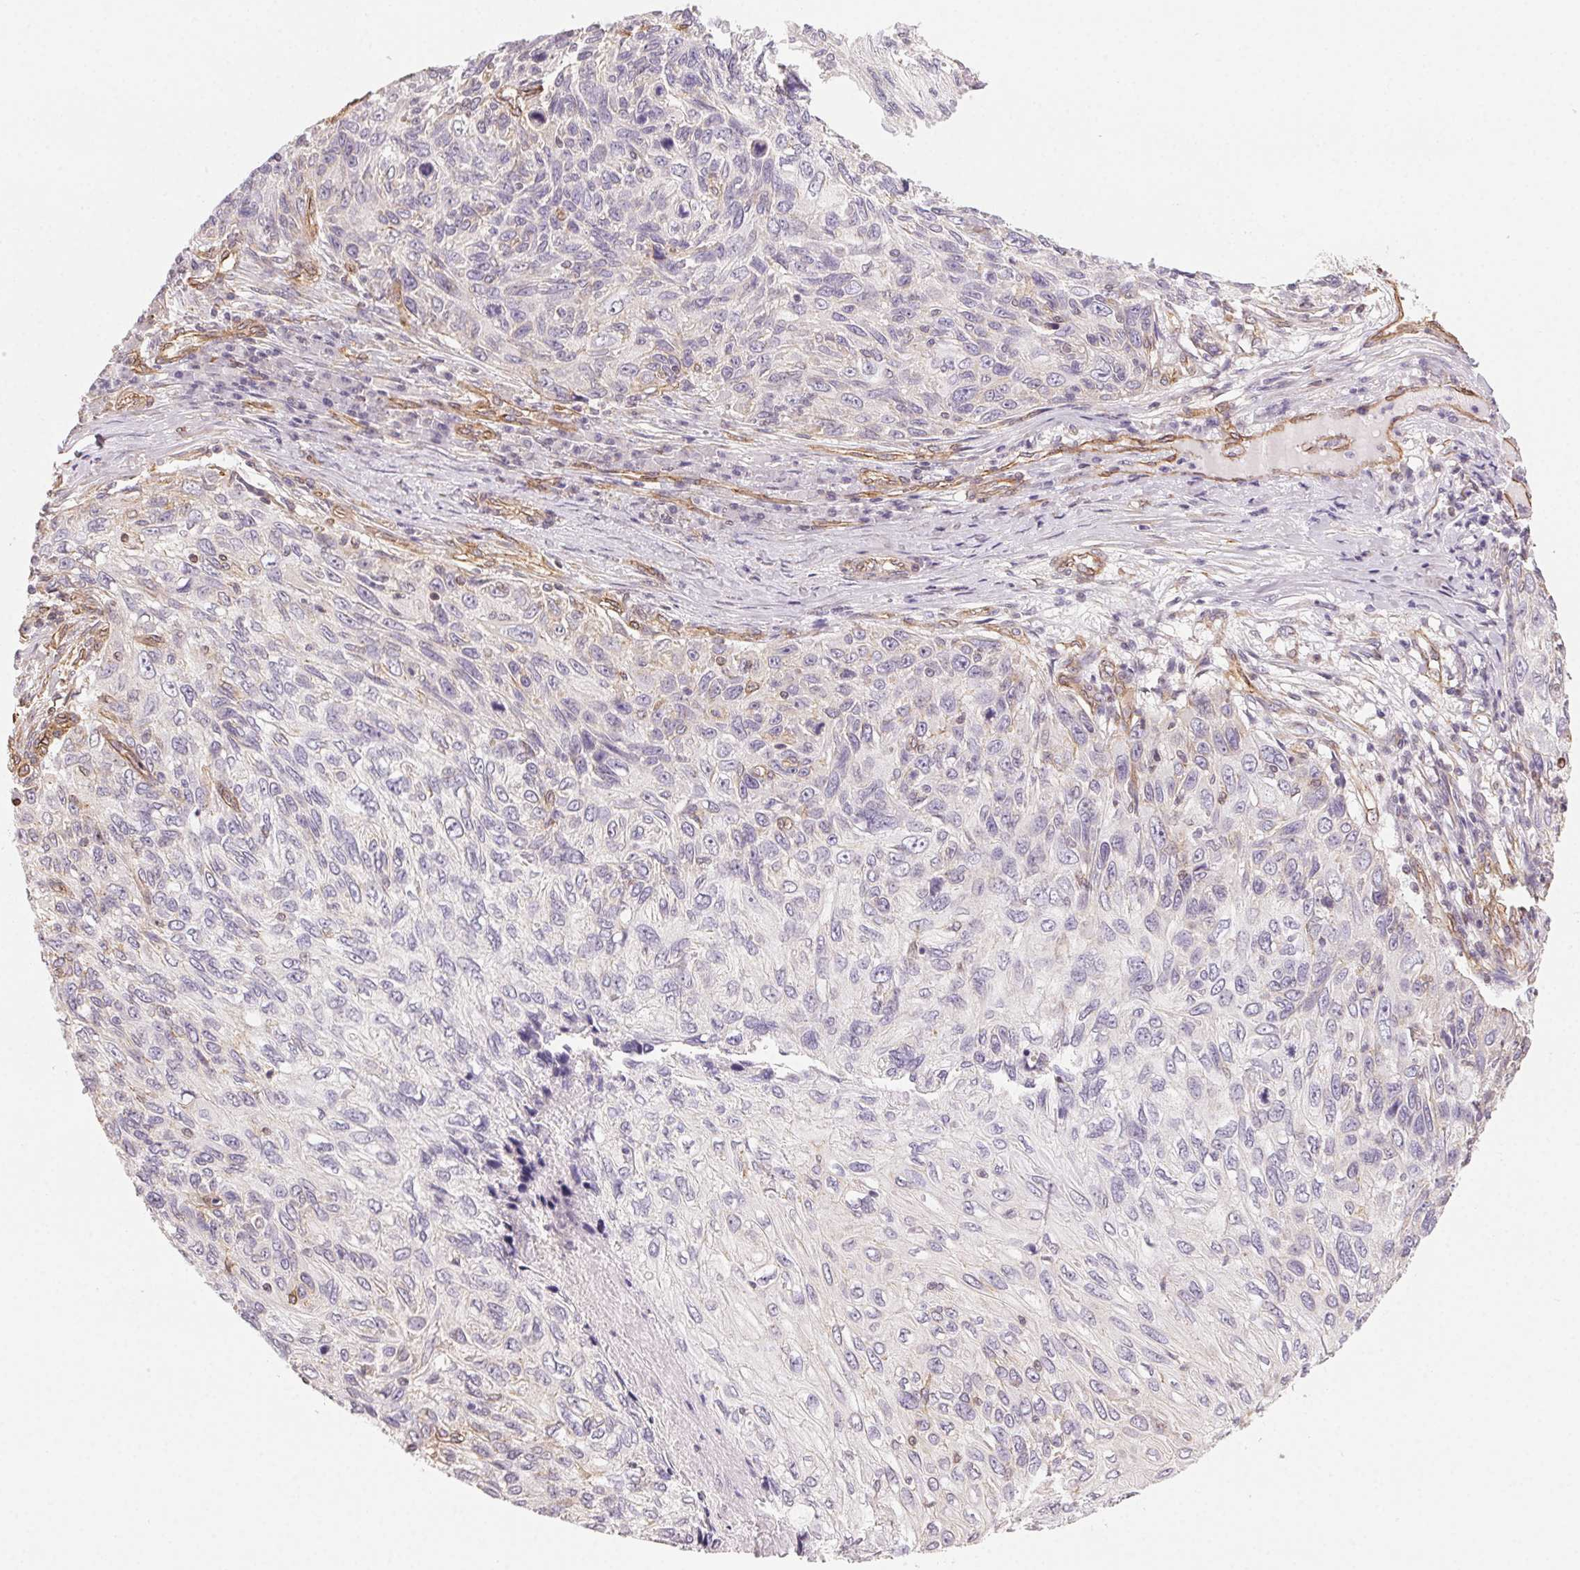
{"staining": {"intensity": "negative", "quantity": "none", "location": "none"}, "tissue": "skin cancer", "cell_type": "Tumor cells", "image_type": "cancer", "snomed": [{"axis": "morphology", "description": "Squamous cell carcinoma, NOS"}, {"axis": "topography", "description": "Skin"}], "caption": "DAB immunohistochemical staining of skin cancer demonstrates no significant staining in tumor cells.", "gene": "PLA2G4F", "patient": {"sex": "male", "age": 92}}